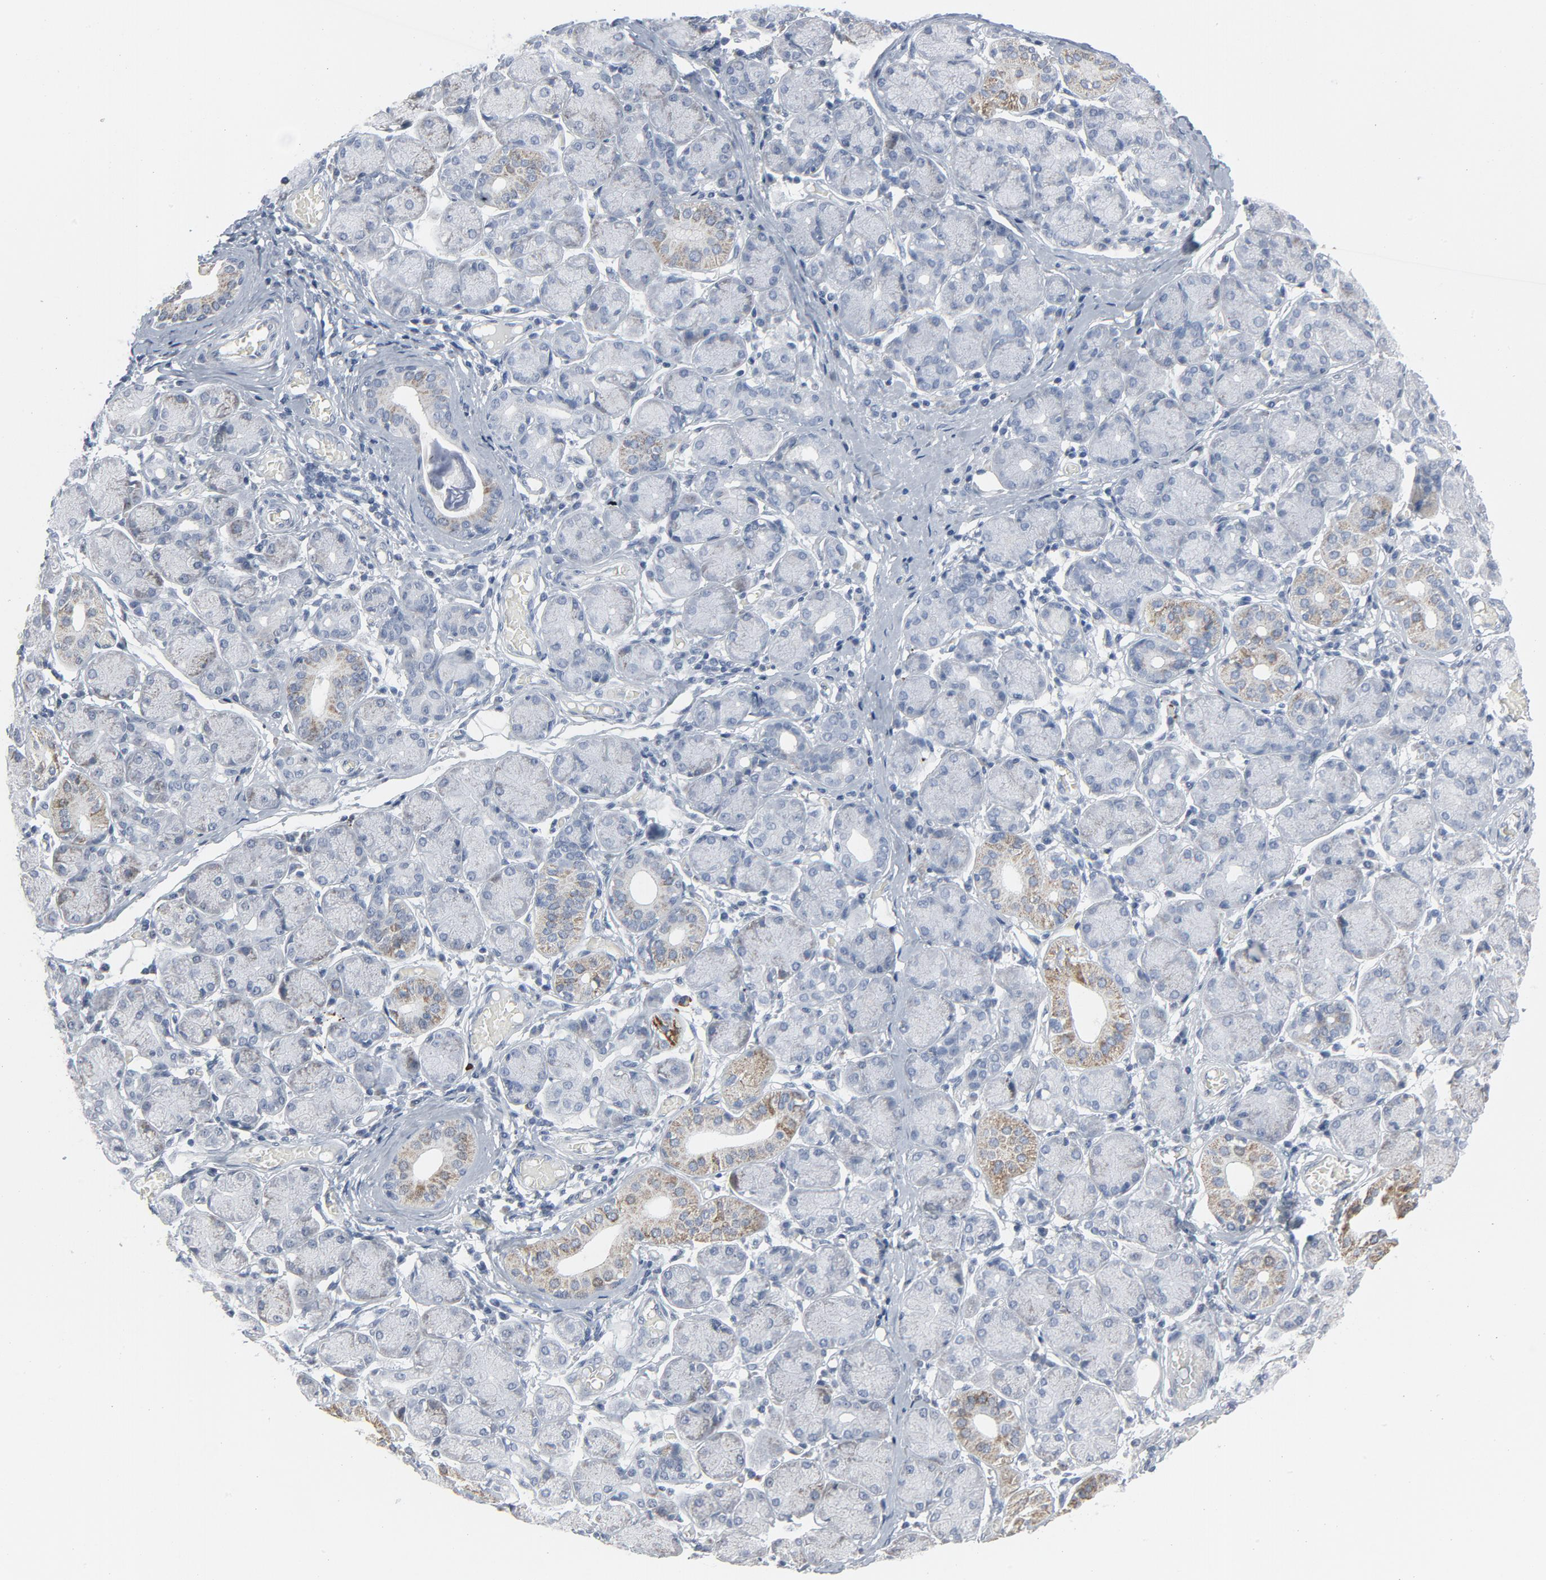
{"staining": {"intensity": "weak", "quantity": "<25%", "location": "cytoplasmic/membranous"}, "tissue": "salivary gland", "cell_type": "Glandular cells", "image_type": "normal", "snomed": [{"axis": "morphology", "description": "Normal tissue, NOS"}, {"axis": "topography", "description": "Salivary gland"}], "caption": "High magnification brightfield microscopy of unremarkable salivary gland stained with DAB (brown) and counterstained with hematoxylin (blue): glandular cells show no significant positivity. (DAB immunohistochemistry with hematoxylin counter stain).", "gene": "GPX2", "patient": {"sex": "female", "age": 24}}